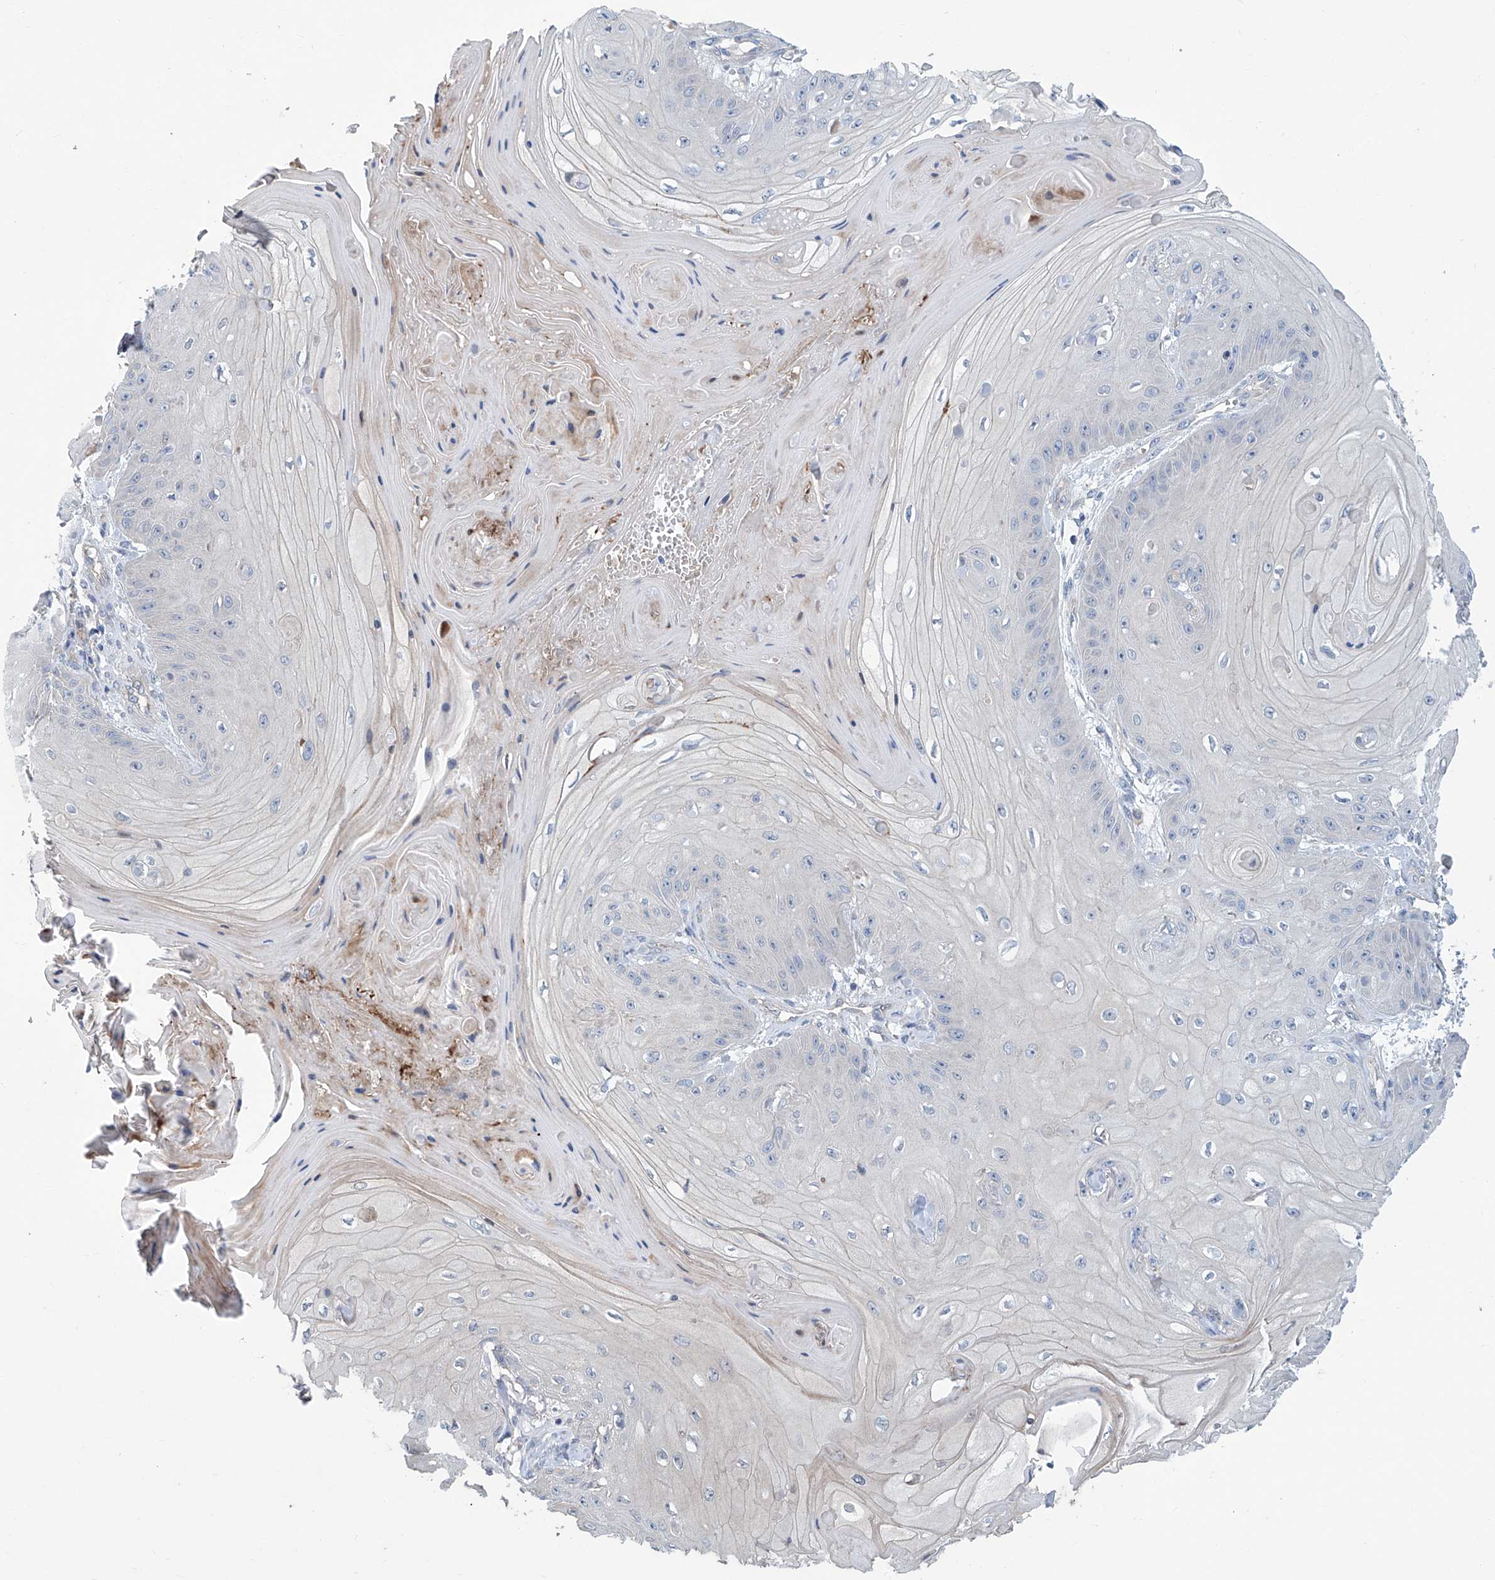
{"staining": {"intensity": "negative", "quantity": "none", "location": "none"}, "tissue": "skin cancer", "cell_type": "Tumor cells", "image_type": "cancer", "snomed": [{"axis": "morphology", "description": "Squamous cell carcinoma, NOS"}, {"axis": "topography", "description": "Skin"}], "caption": "This photomicrograph is of skin squamous cell carcinoma stained with immunohistochemistry (IHC) to label a protein in brown with the nuclei are counter-stained blue. There is no positivity in tumor cells. Nuclei are stained in blue.", "gene": "EIF2D", "patient": {"sex": "male", "age": 74}}